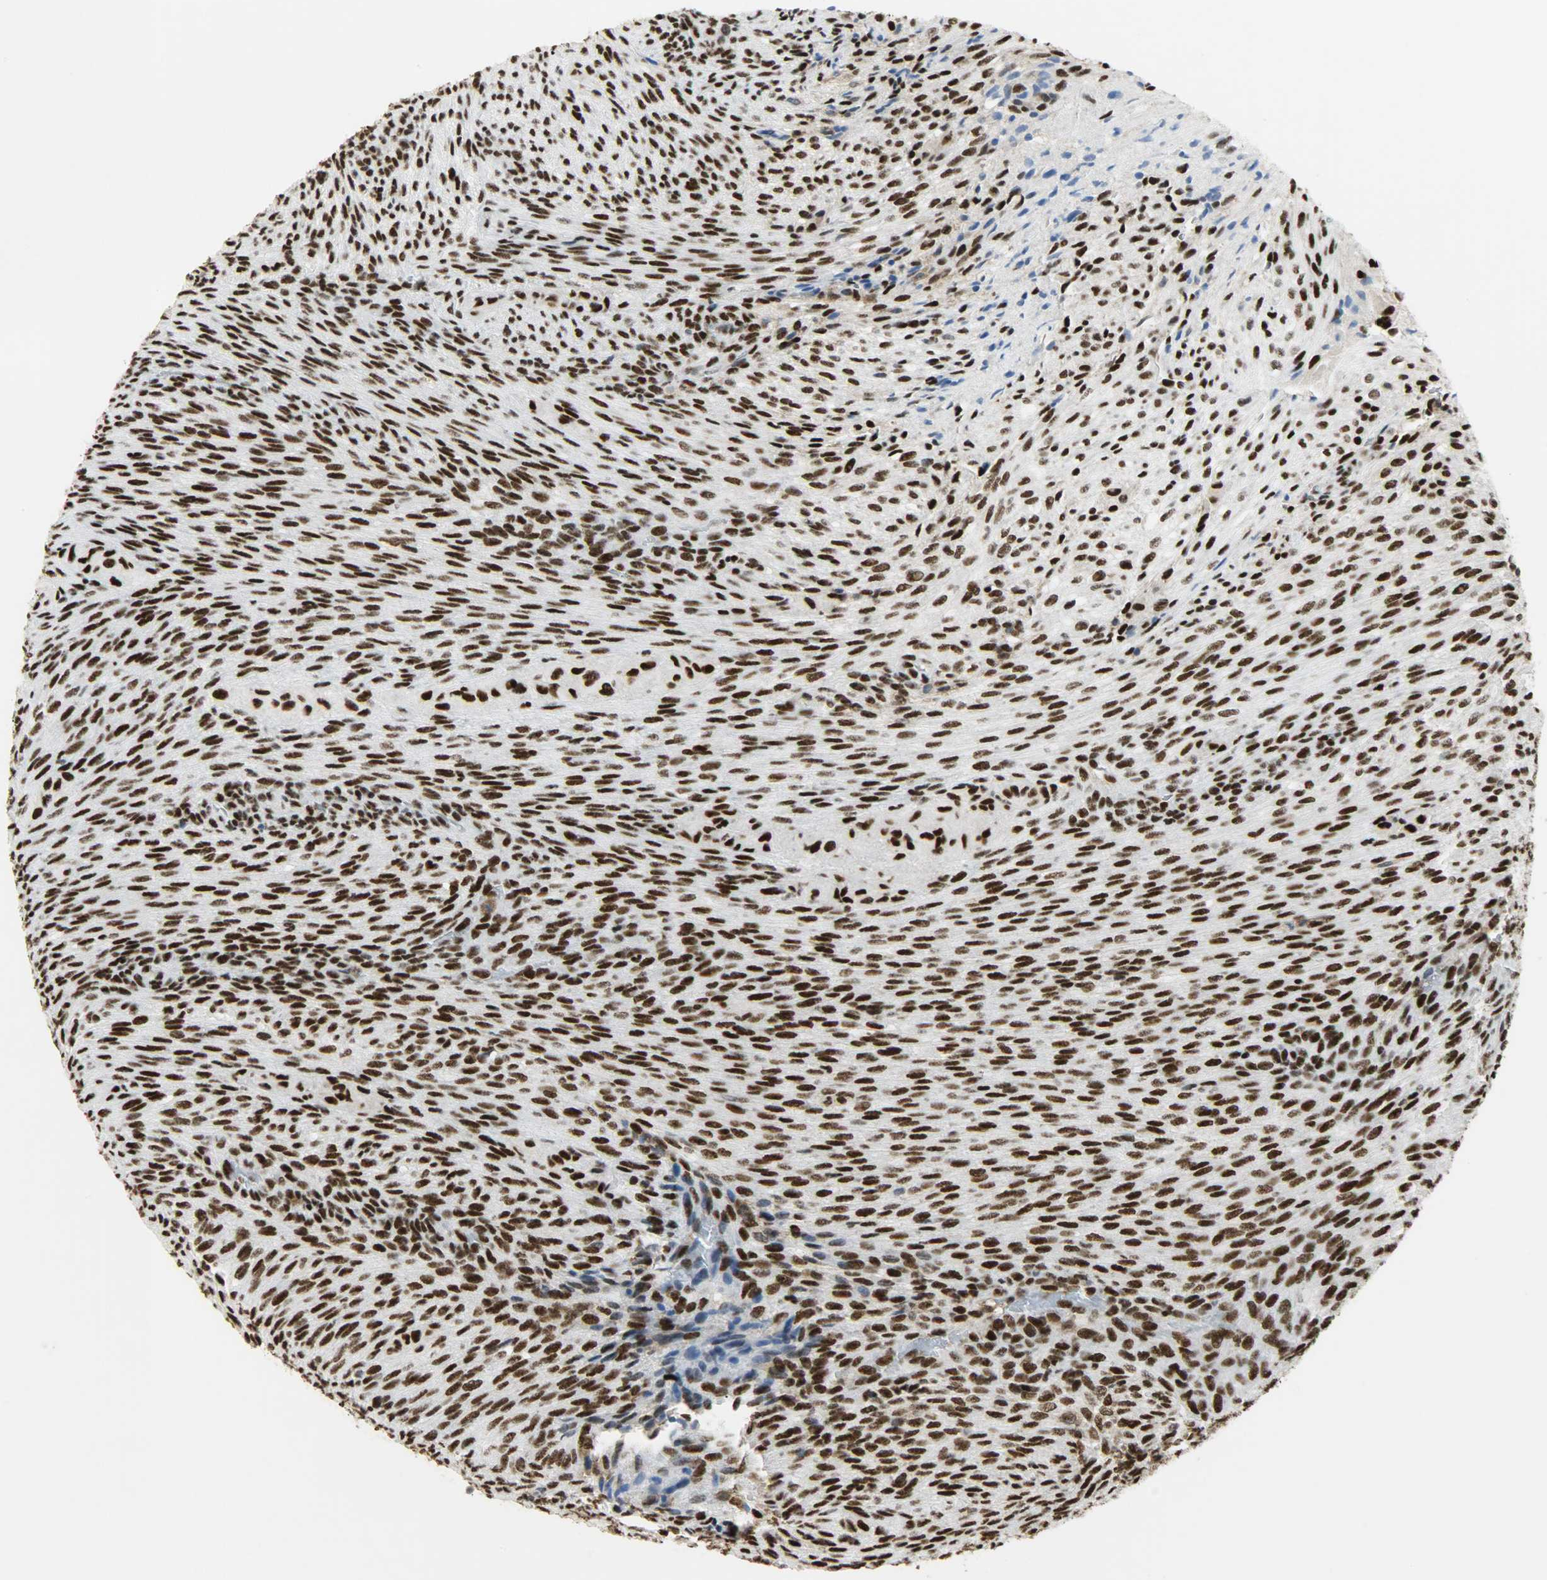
{"staining": {"intensity": "strong", "quantity": ">75%", "location": "nuclear"}, "tissue": "glioma", "cell_type": "Tumor cells", "image_type": "cancer", "snomed": [{"axis": "morphology", "description": "Glioma, malignant, High grade"}, {"axis": "topography", "description": "Cerebral cortex"}], "caption": "Tumor cells display high levels of strong nuclear staining in approximately >75% of cells in glioma. (Brightfield microscopy of DAB IHC at high magnification).", "gene": "SSB", "patient": {"sex": "female", "age": 55}}